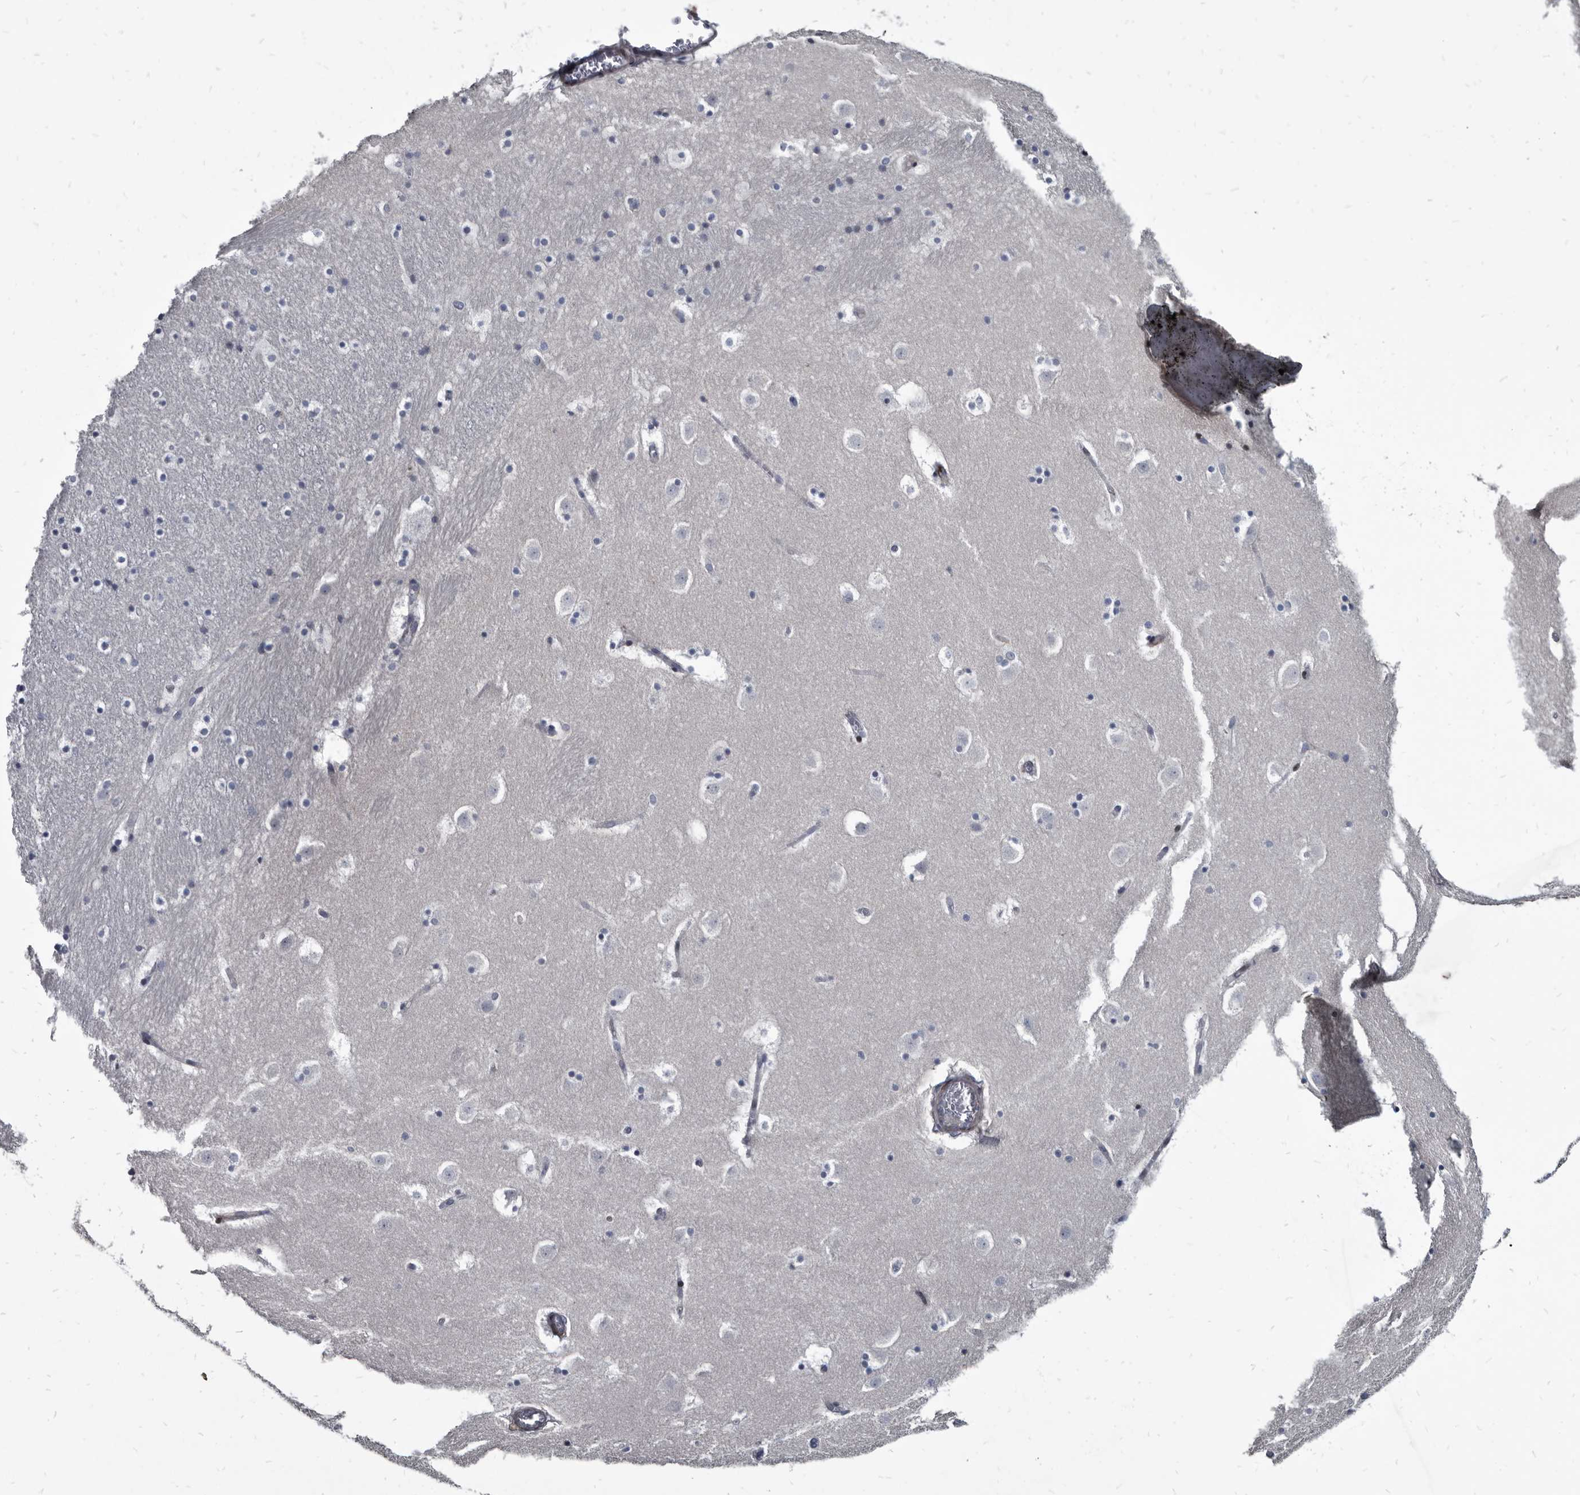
{"staining": {"intensity": "negative", "quantity": "none", "location": "none"}, "tissue": "caudate", "cell_type": "Glial cells", "image_type": "normal", "snomed": [{"axis": "morphology", "description": "Normal tissue, NOS"}, {"axis": "topography", "description": "Lateral ventricle wall"}], "caption": "This is an IHC histopathology image of unremarkable caudate. There is no staining in glial cells.", "gene": "PRSS8", "patient": {"sex": "male", "age": 45}}